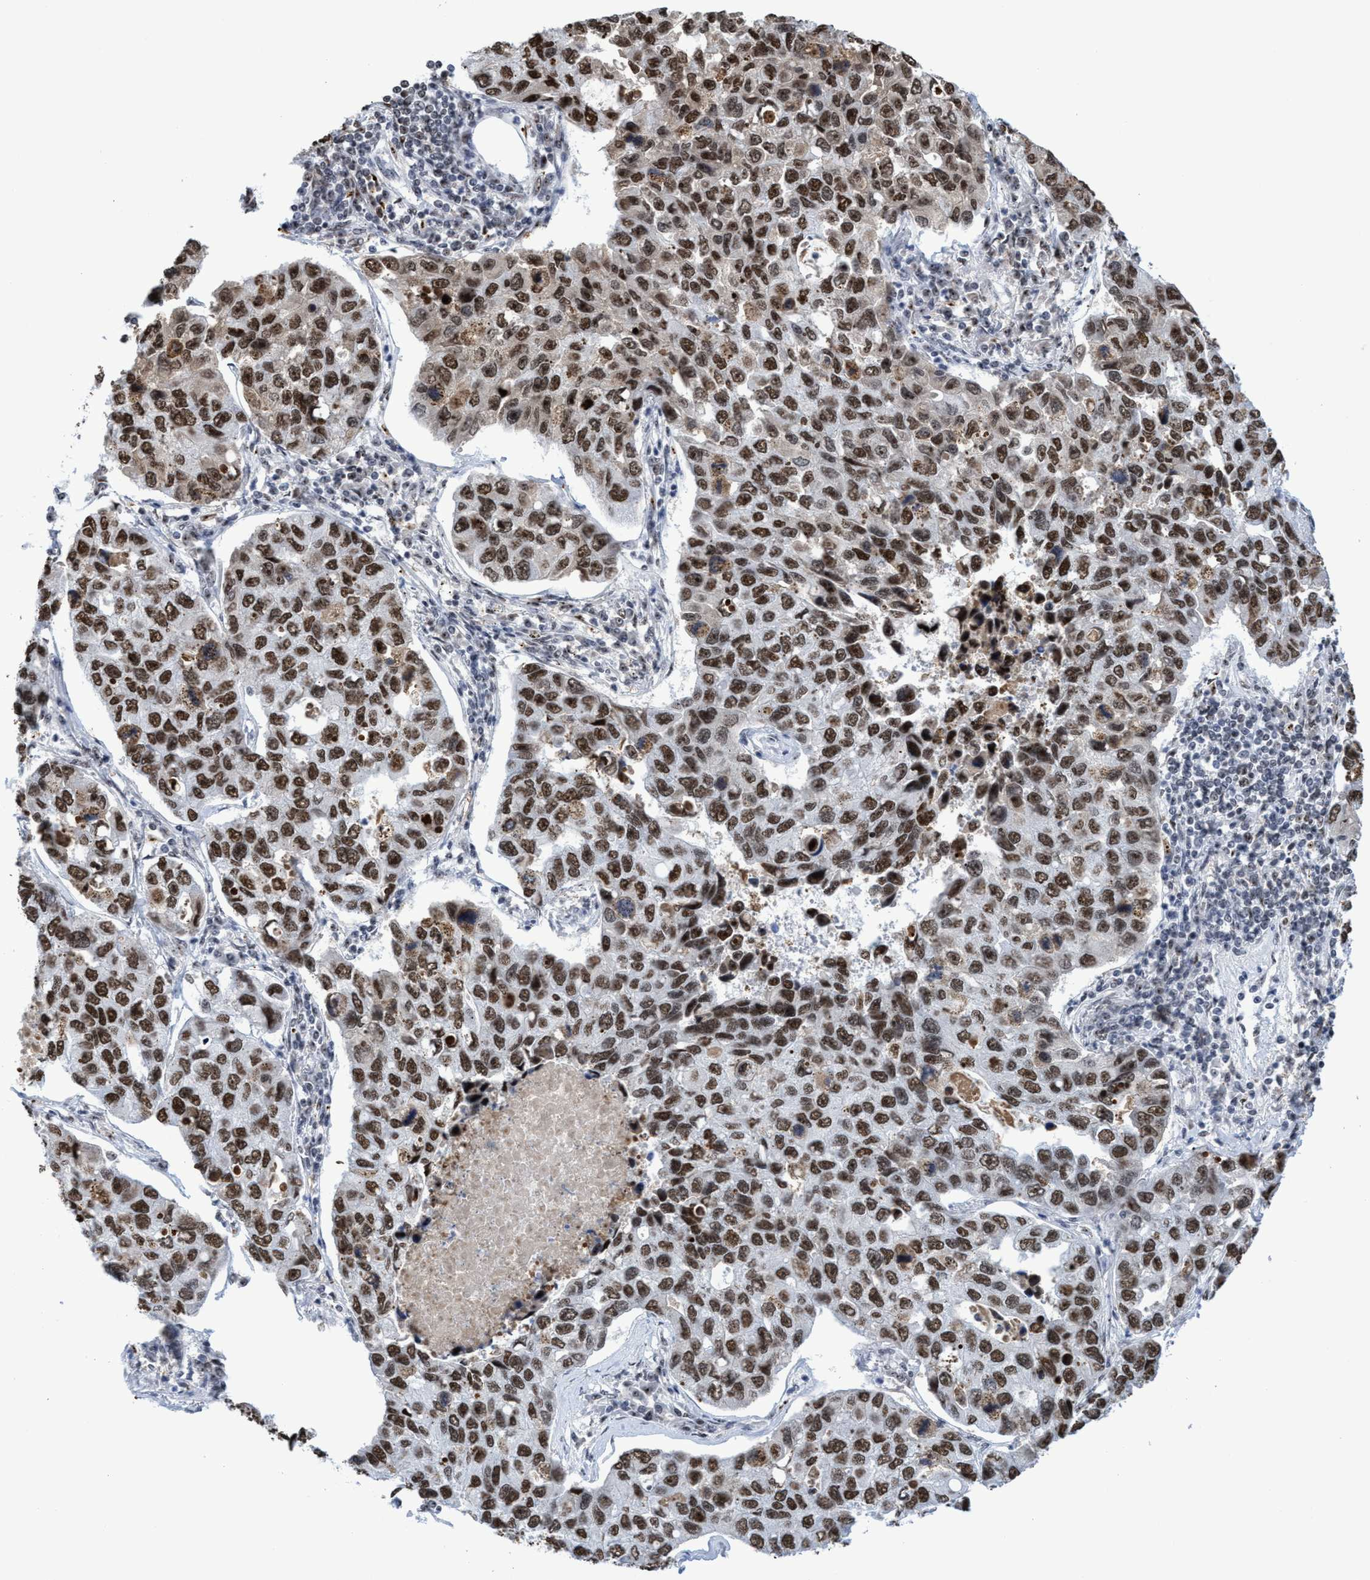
{"staining": {"intensity": "strong", "quantity": ">75%", "location": "nuclear"}, "tissue": "lung cancer", "cell_type": "Tumor cells", "image_type": "cancer", "snomed": [{"axis": "morphology", "description": "Adenocarcinoma, NOS"}, {"axis": "topography", "description": "Lung"}], "caption": "A high amount of strong nuclear expression is present in about >75% of tumor cells in lung adenocarcinoma tissue.", "gene": "EFCAB10", "patient": {"sex": "male", "age": 64}}